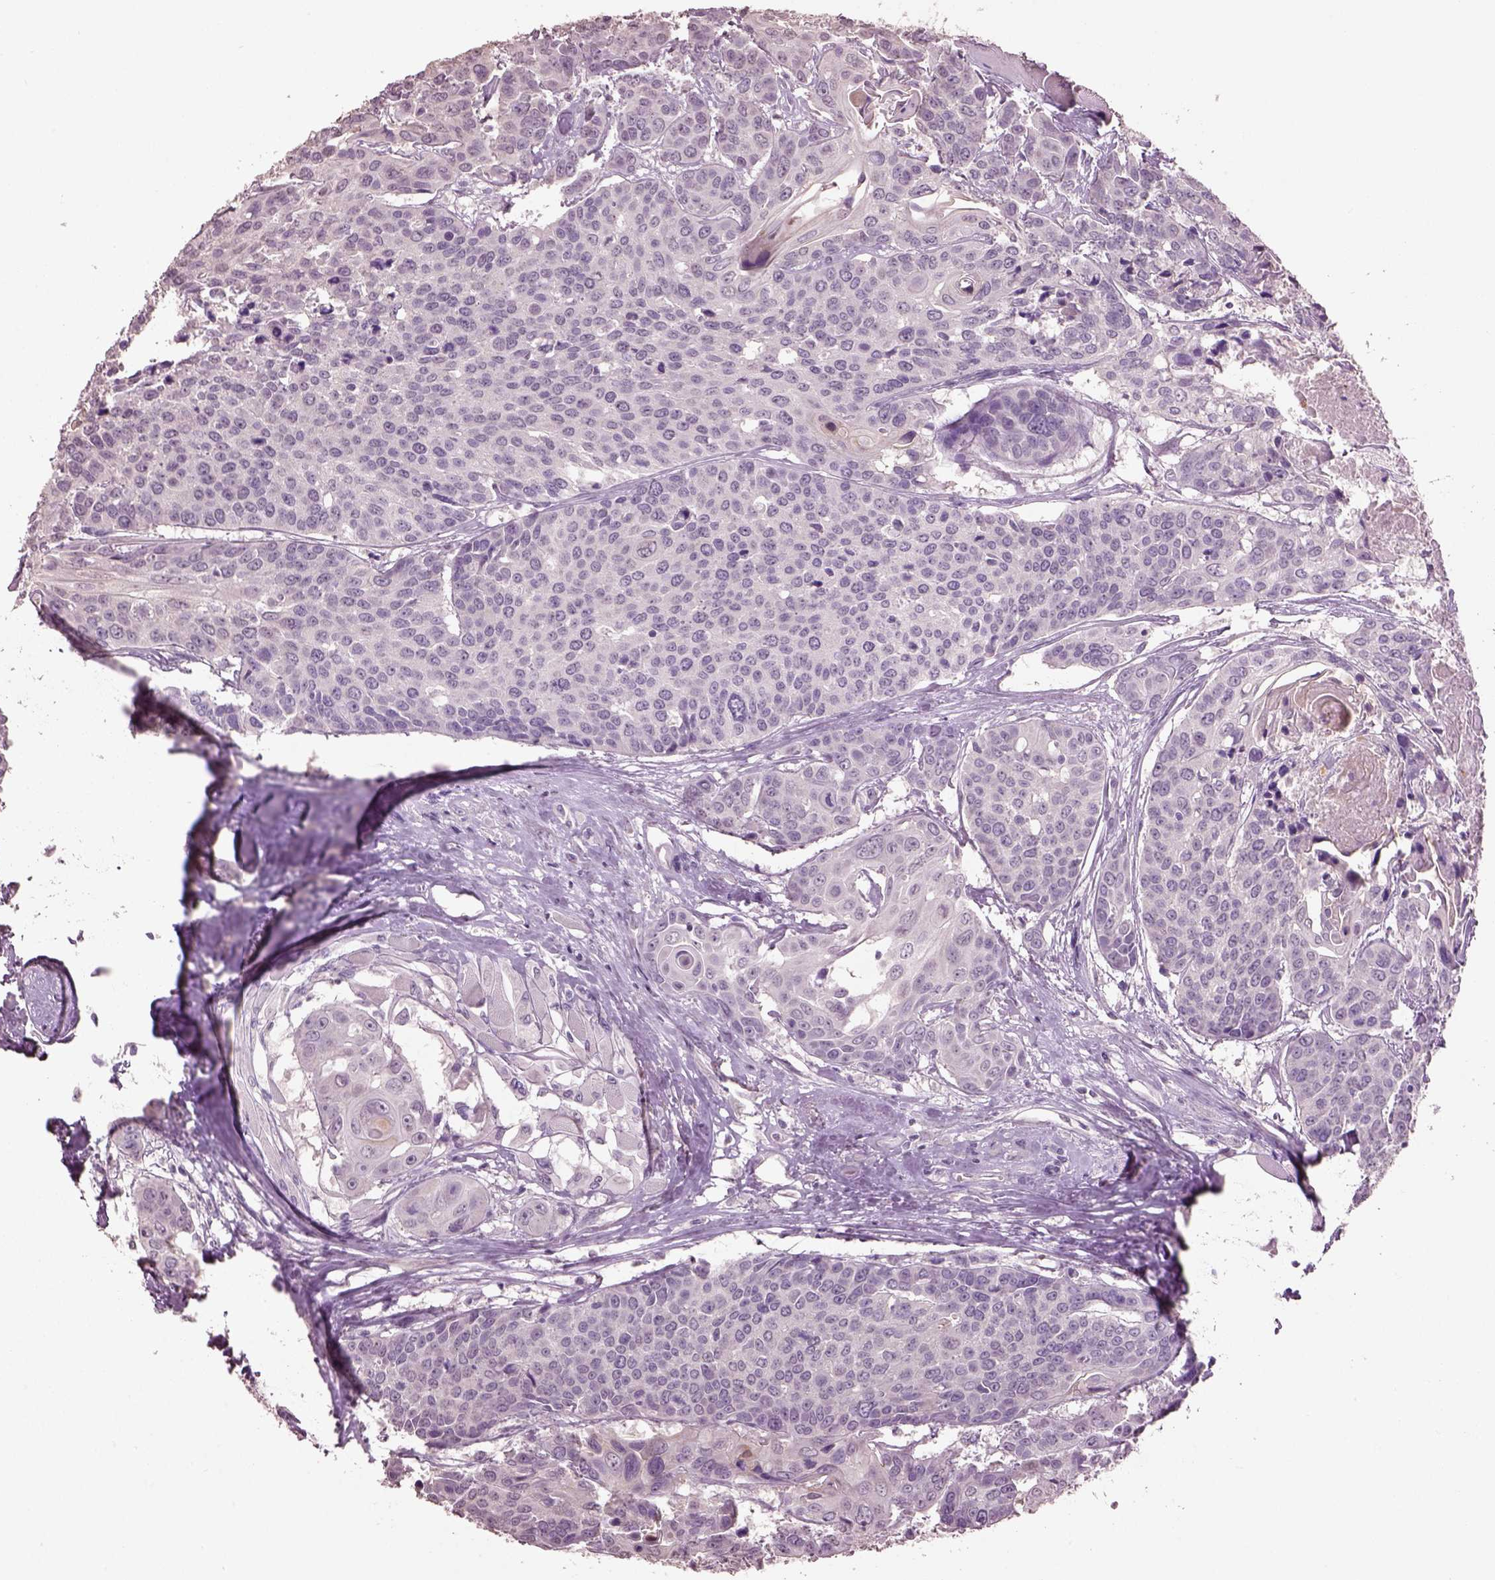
{"staining": {"intensity": "negative", "quantity": "none", "location": "none"}, "tissue": "head and neck cancer", "cell_type": "Tumor cells", "image_type": "cancer", "snomed": [{"axis": "morphology", "description": "Squamous cell carcinoma, NOS"}, {"axis": "topography", "description": "Oral tissue"}, {"axis": "topography", "description": "Head-Neck"}], "caption": "High magnification brightfield microscopy of head and neck squamous cell carcinoma stained with DAB (3,3'-diaminobenzidine) (brown) and counterstained with hematoxylin (blue): tumor cells show no significant positivity.", "gene": "KCNIP3", "patient": {"sex": "male", "age": 56}}